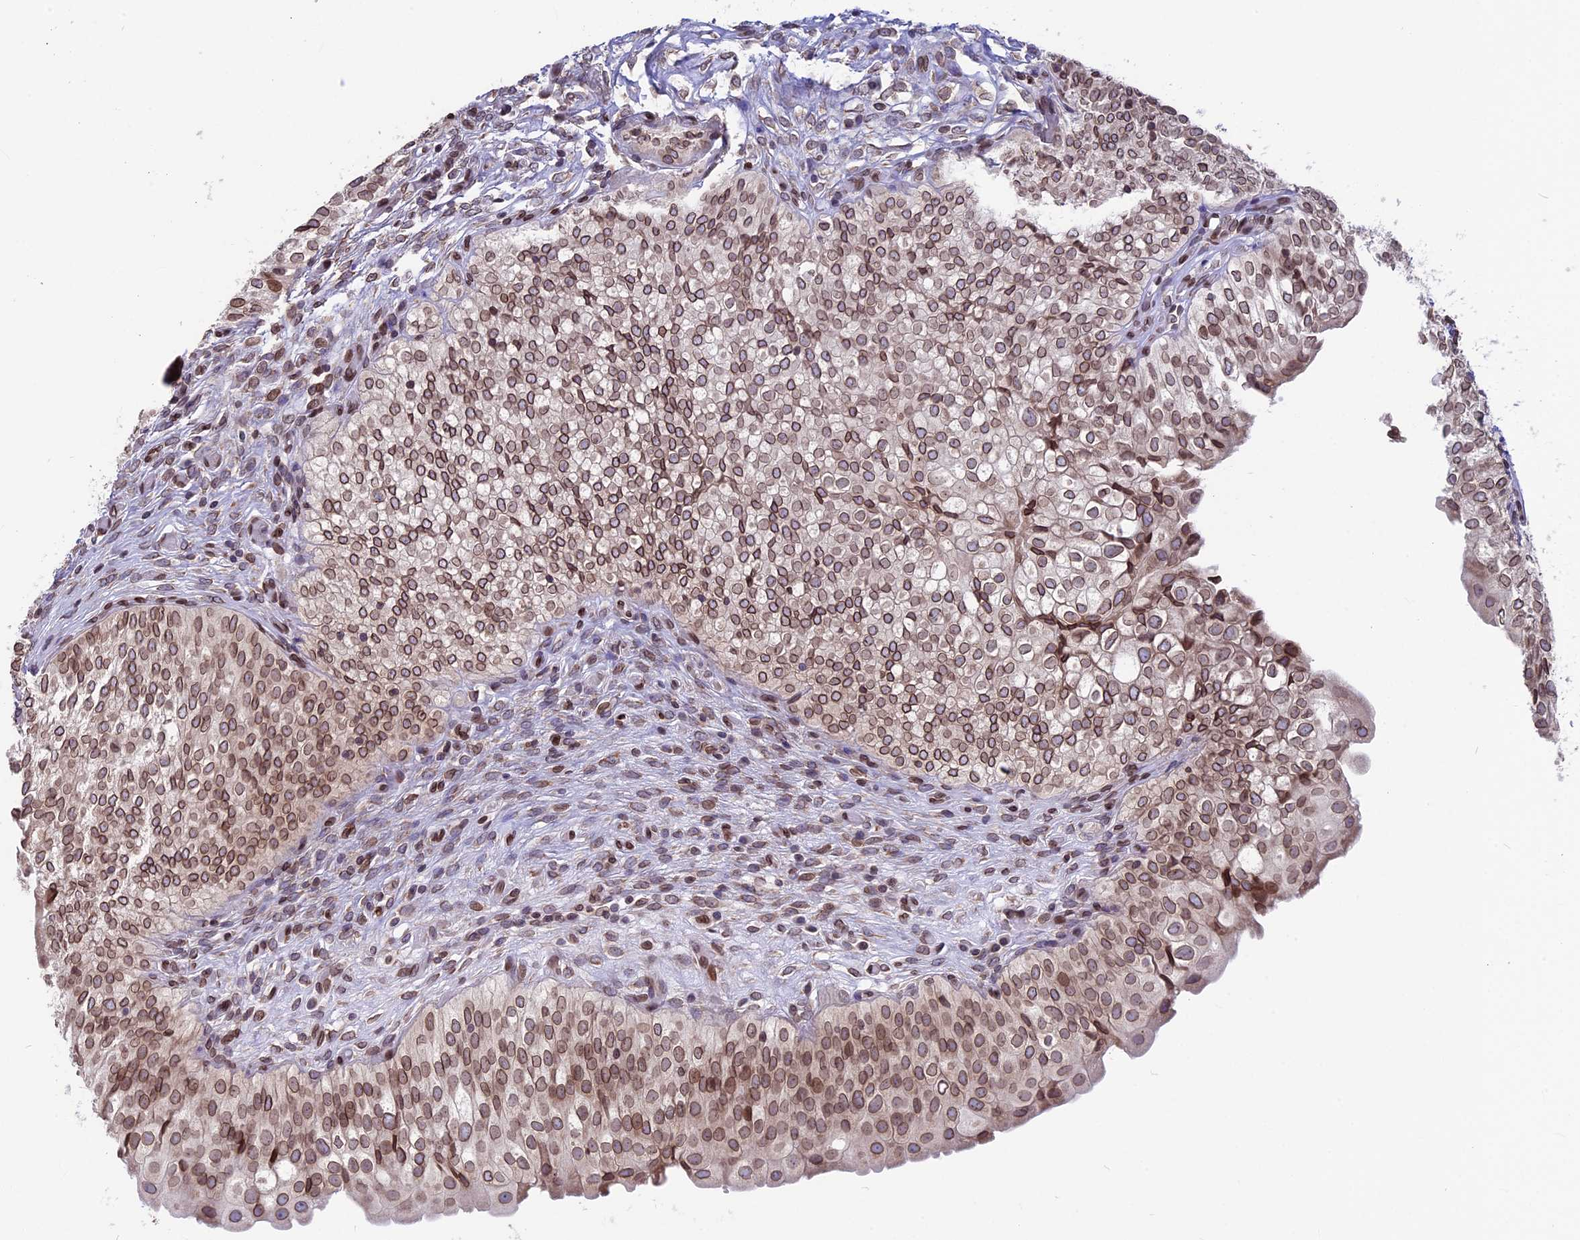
{"staining": {"intensity": "moderate", "quantity": ">75%", "location": "cytoplasmic/membranous,nuclear"}, "tissue": "urinary bladder", "cell_type": "Urothelial cells", "image_type": "normal", "snomed": [{"axis": "morphology", "description": "Normal tissue, NOS"}, {"axis": "topography", "description": "Urinary bladder"}], "caption": "This image exhibits immunohistochemistry staining of normal human urinary bladder, with medium moderate cytoplasmic/membranous,nuclear expression in approximately >75% of urothelial cells.", "gene": "PTCHD4", "patient": {"sex": "male", "age": 55}}